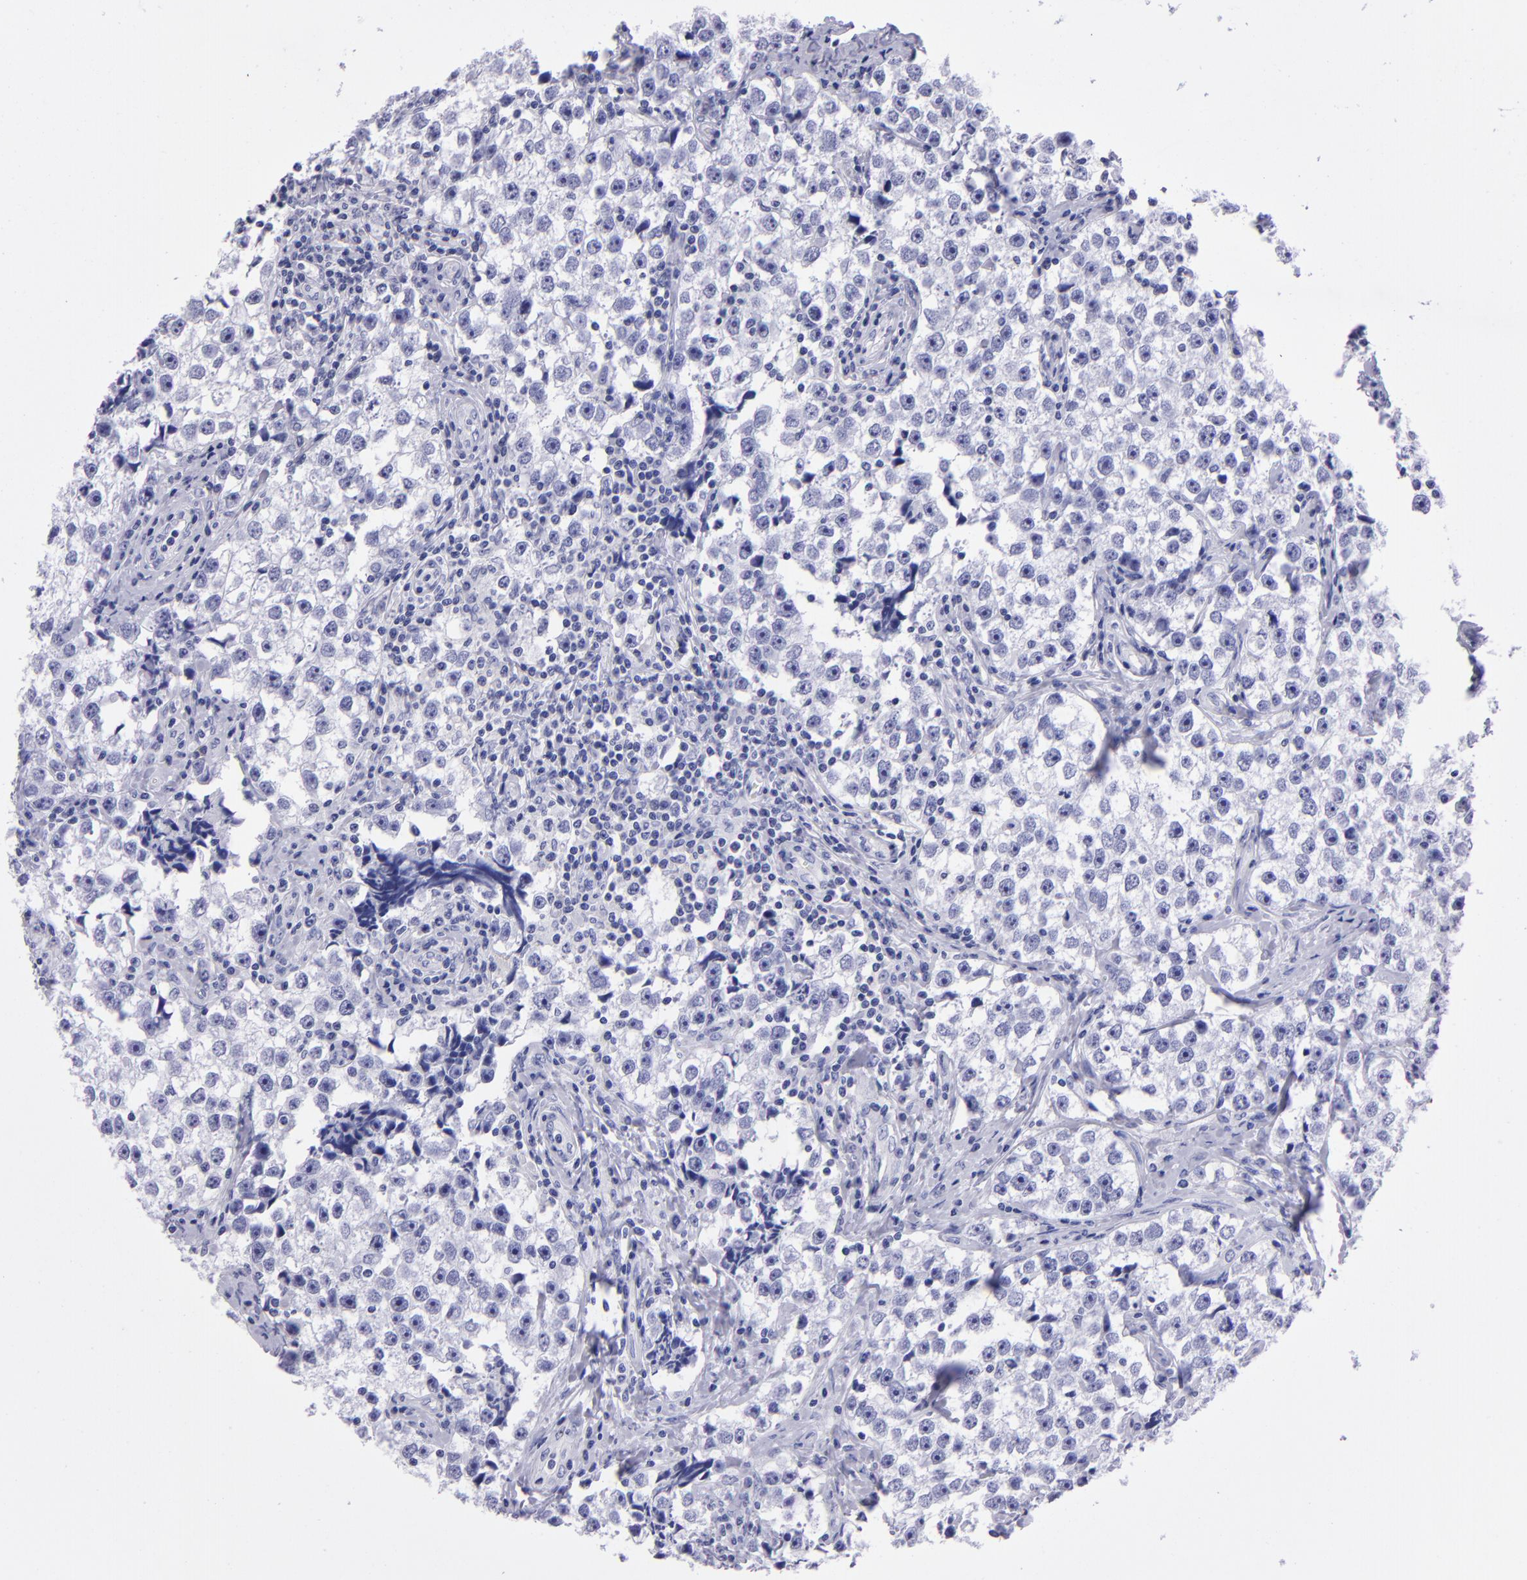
{"staining": {"intensity": "negative", "quantity": "none", "location": "none"}, "tissue": "testis cancer", "cell_type": "Tumor cells", "image_type": "cancer", "snomed": [{"axis": "morphology", "description": "Seminoma, NOS"}, {"axis": "topography", "description": "Testis"}], "caption": "The immunohistochemistry (IHC) photomicrograph has no significant staining in tumor cells of testis seminoma tissue.", "gene": "TYRP1", "patient": {"sex": "male", "age": 32}}